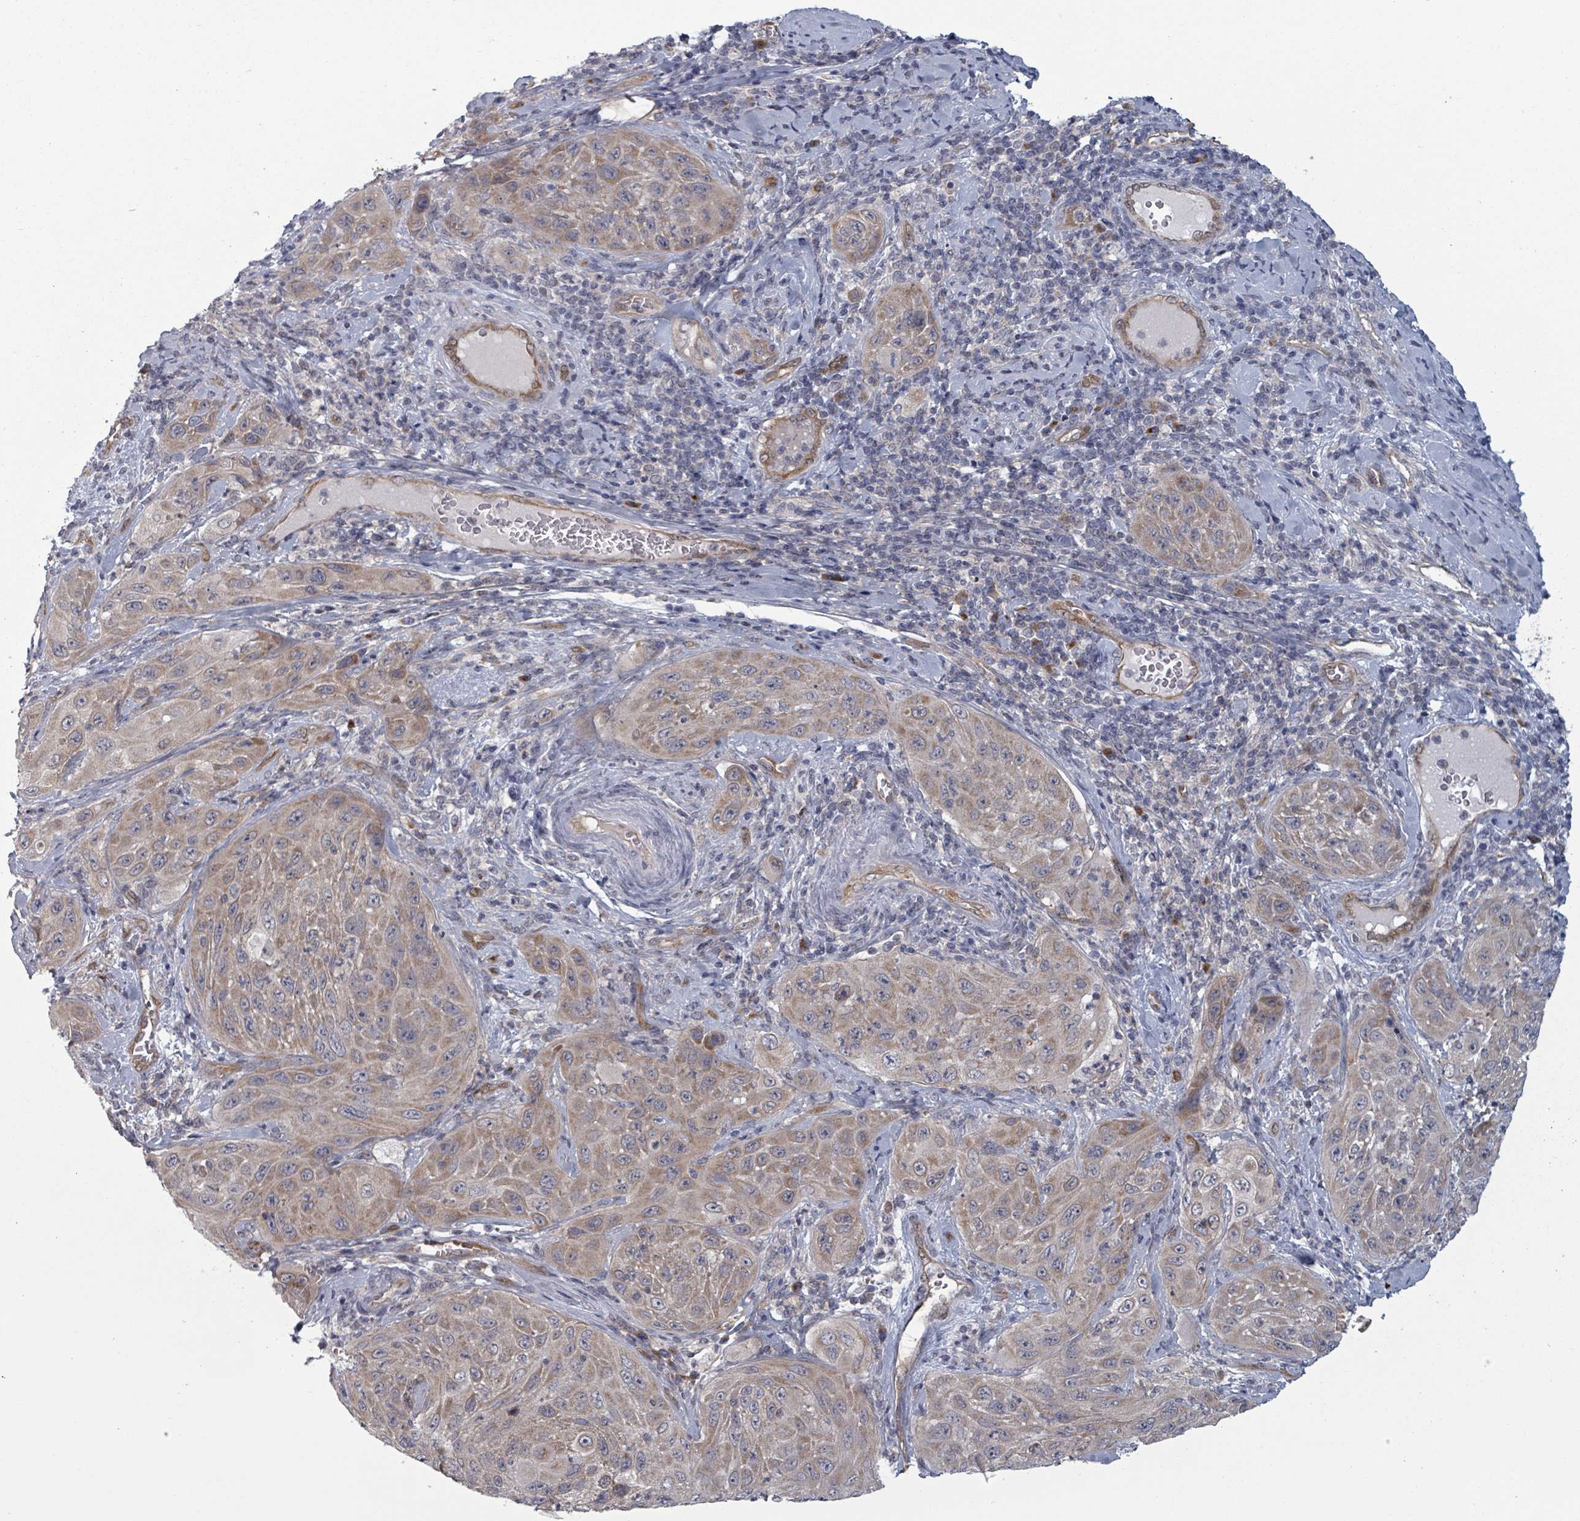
{"staining": {"intensity": "weak", "quantity": ">75%", "location": "cytoplasmic/membranous"}, "tissue": "cervical cancer", "cell_type": "Tumor cells", "image_type": "cancer", "snomed": [{"axis": "morphology", "description": "Squamous cell carcinoma, NOS"}, {"axis": "topography", "description": "Cervix"}], "caption": "A photomicrograph of human squamous cell carcinoma (cervical) stained for a protein exhibits weak cytoplasmic/membranous brown staining in tumor cells. (DAB IHC with brightfield microscopy, high magnification).", "gene": "FKBP1A", "patient": {"sex": "female", "age": 42}}